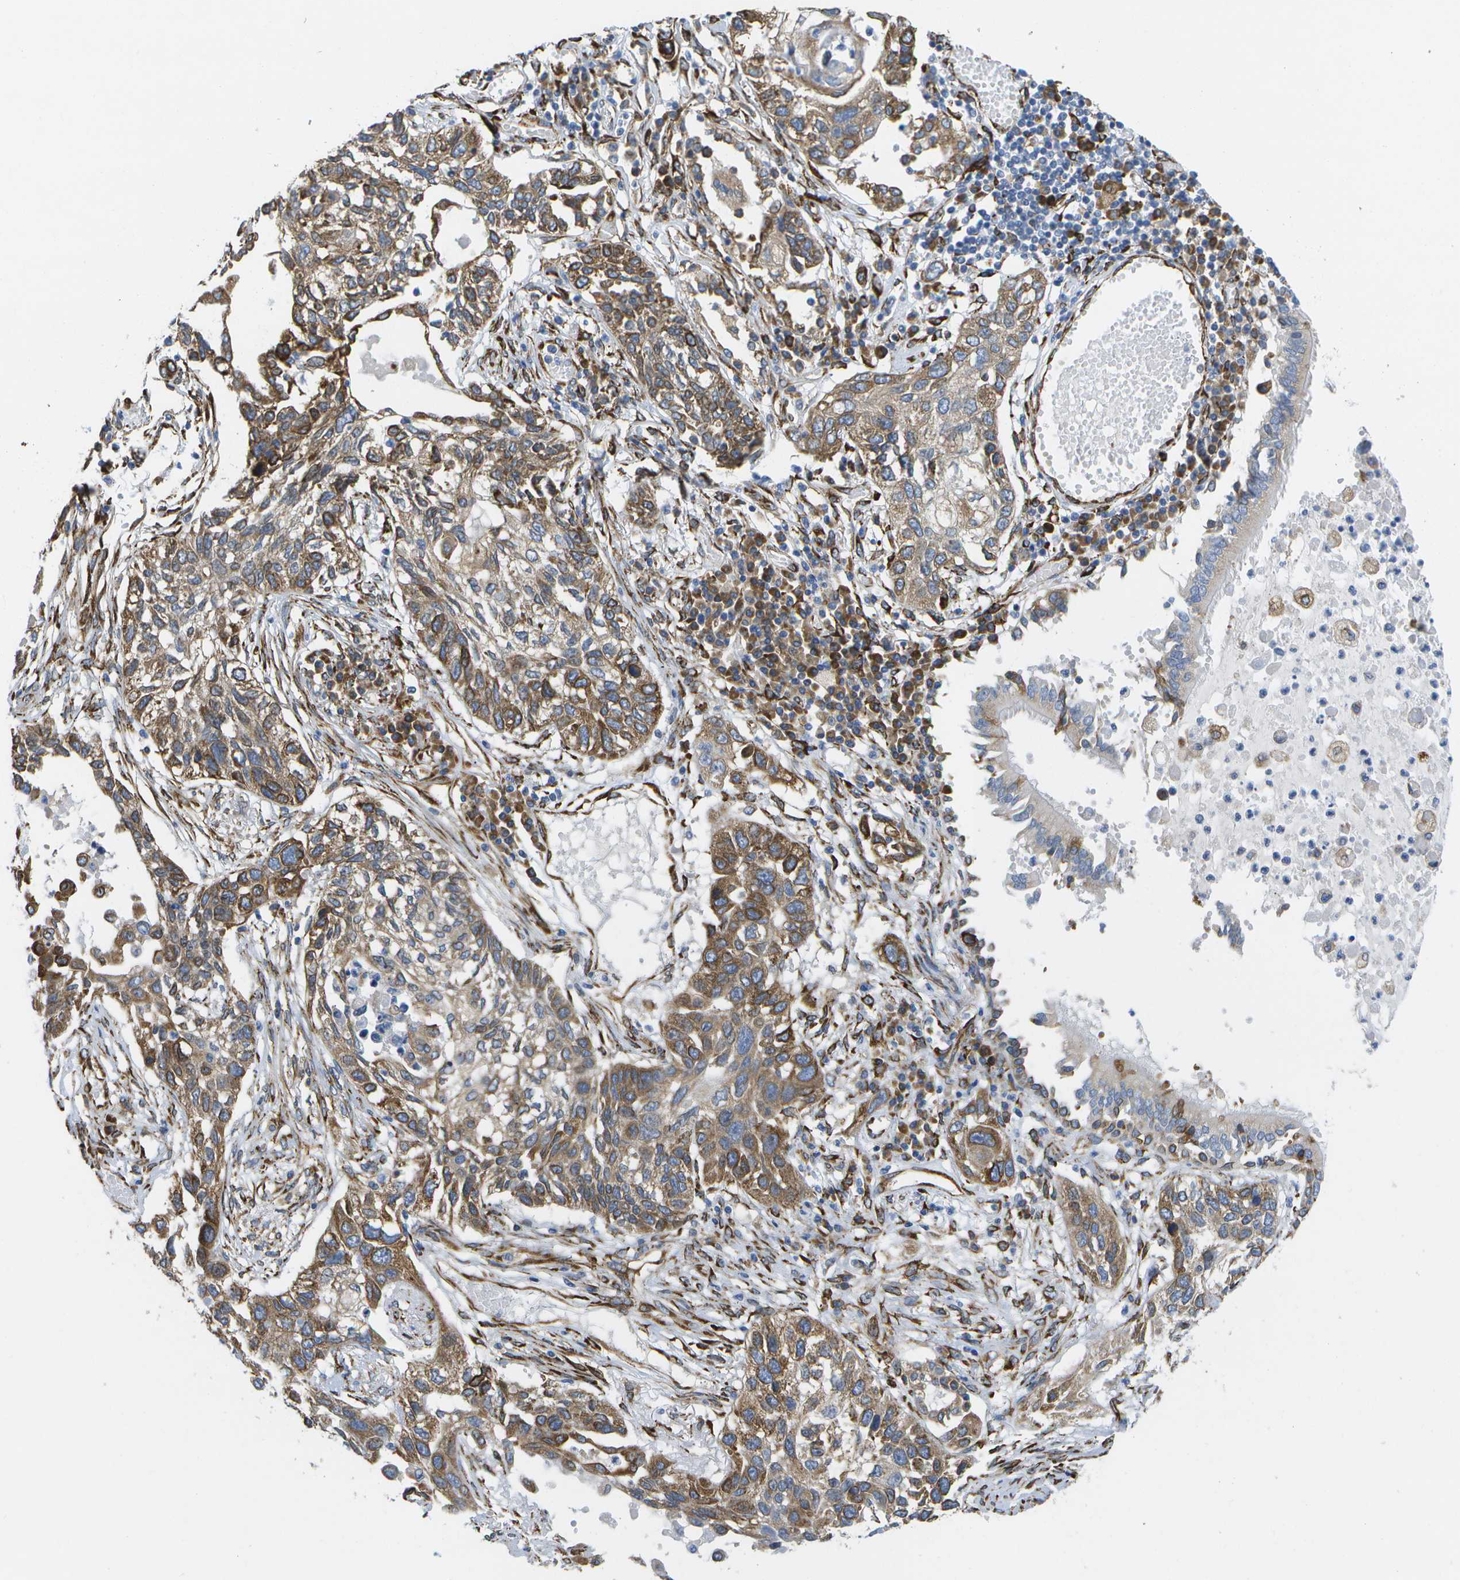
{"staining": {"intensity": "moderate", "quantity": ">75%", "location": "cytoplasmic/membranous"}, "tissue": "lung cancer", "cell_type": "Tumor cells", "image_type": "cancer", "snomed": [{"axis": "morphology", "description": "Squamous cell carcinoma, NOS"}, {"axis": "topography", "description": "Lung"}], "caption": "DAB immunohistochemical staining of squamous cell carcinoma (lung) shows moderate cytoplasmic/membranous protein positivity in approximately >75% of tumor cells.", "gene": "ZDHHC17", "patient": {"sex": "male", "age": 71}}